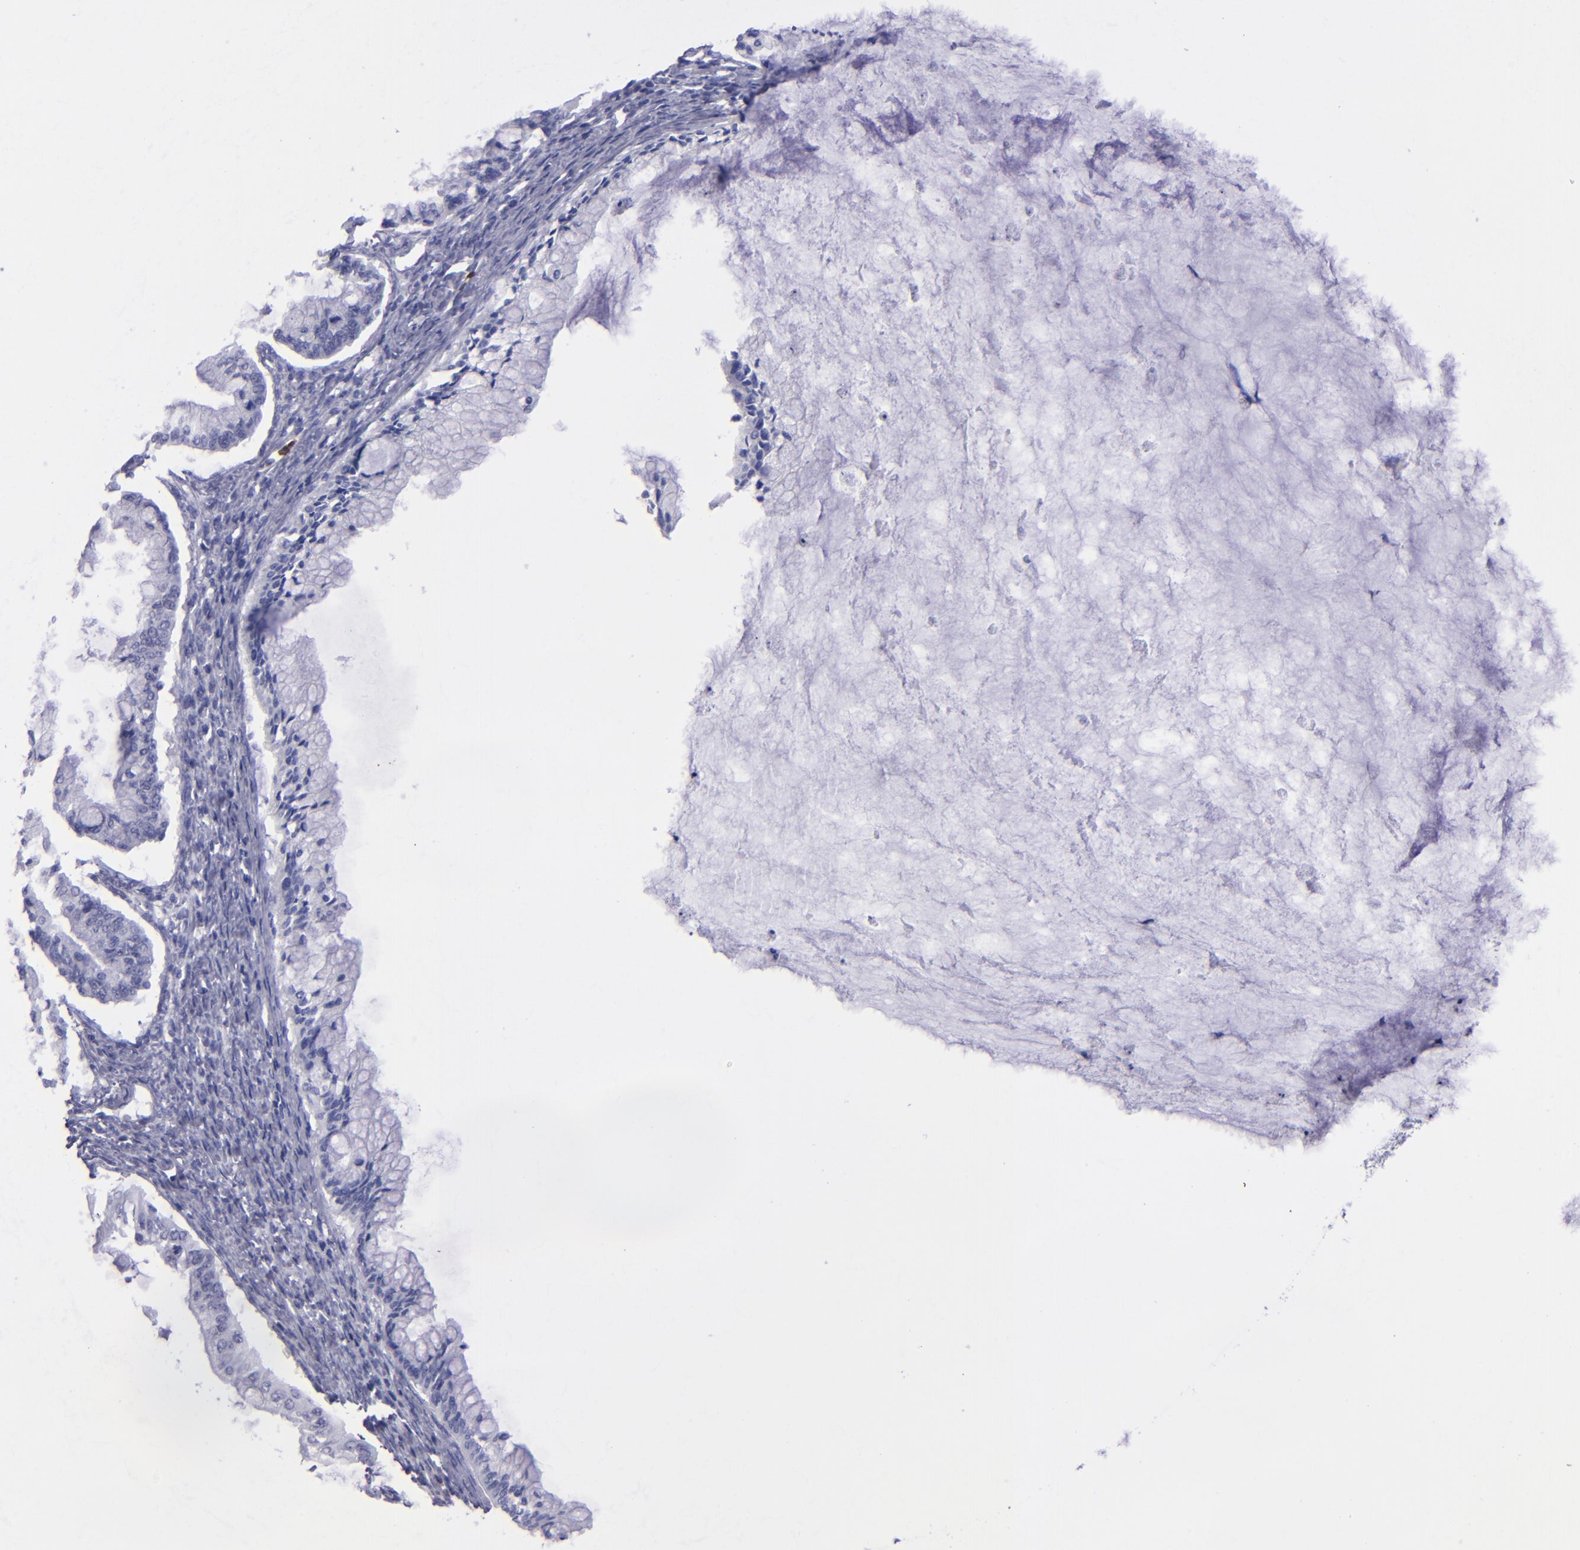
{"staining": {"intensity": "negative", "quantity": "none", "location": "none"}, "tissue": "ovarian cancer", "cell_type": "Tumor cells", "image_type": "cancer", "snomed": [{"axis": "morphology", "description": "Cystadenocarcinoma, mucinous, NOS"}, {"axis": "topography", "description": "Ovary"}], "caption": "Immunohistochemical staining of human ovarian cancer exhibits no significant expression in tumor cells.", "gene": "CR1", "patient": {"sex": "female", "age": 57}}